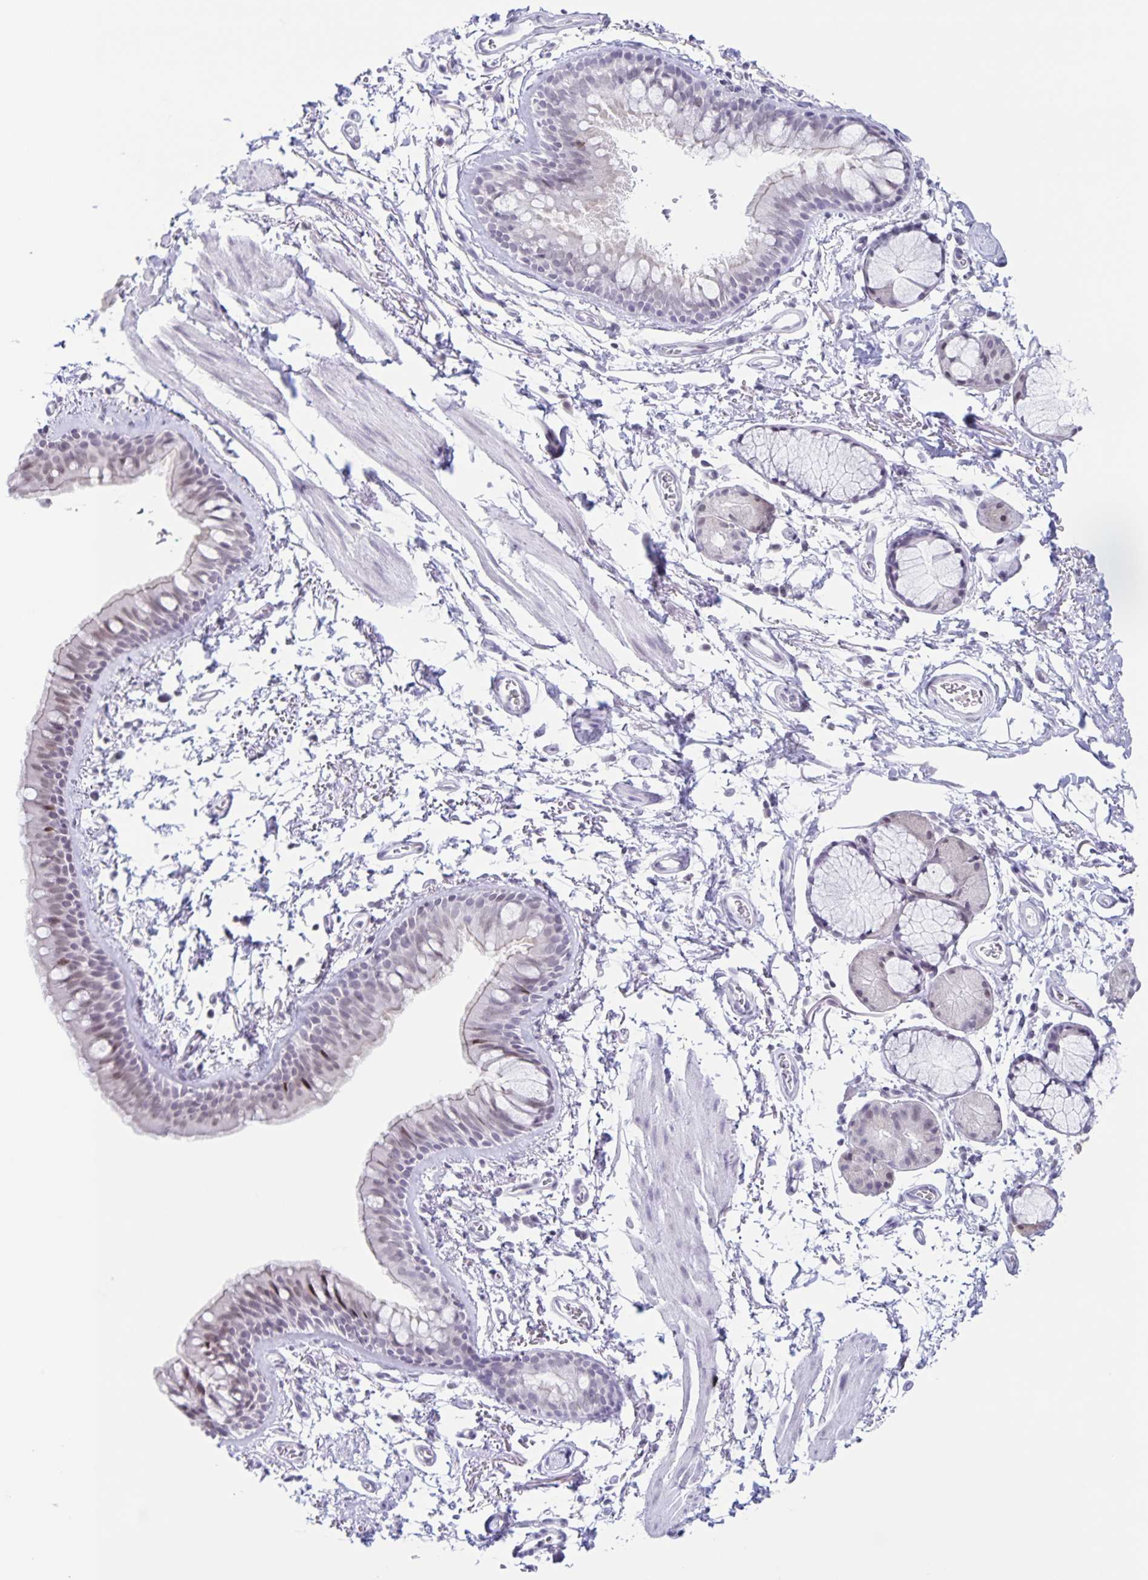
{"staining": {"intensity": "weak", "quantity": "<25%", "location": "nuclear"}, "tissue": "bronchus", "cell_type": "Respiratory epithelial cells", "image_type": "normal", "snomed": [{"axis": "morphology", "description": "Normal tissue, NOS"}, {"axis": "topography", "description": "Cartilage tissue"}, {"axis": "topography", "description": "Bronchus"}], "caption": "High magnification brightfield microscopy of benign bronchus stained with DAB (3,3'-diaminobenzidine) (brown) and counterstained with hematoxylin (blue): respiratory epithelial cells show no significant positivity. The staining was performed using DAB to visualize the protein expression in brown, while the nuclei were stained in blue with hematoxylin (Magnification: 20x).", "gene": "LCE6A", "patient": {"sex": "female", "age": 79}}